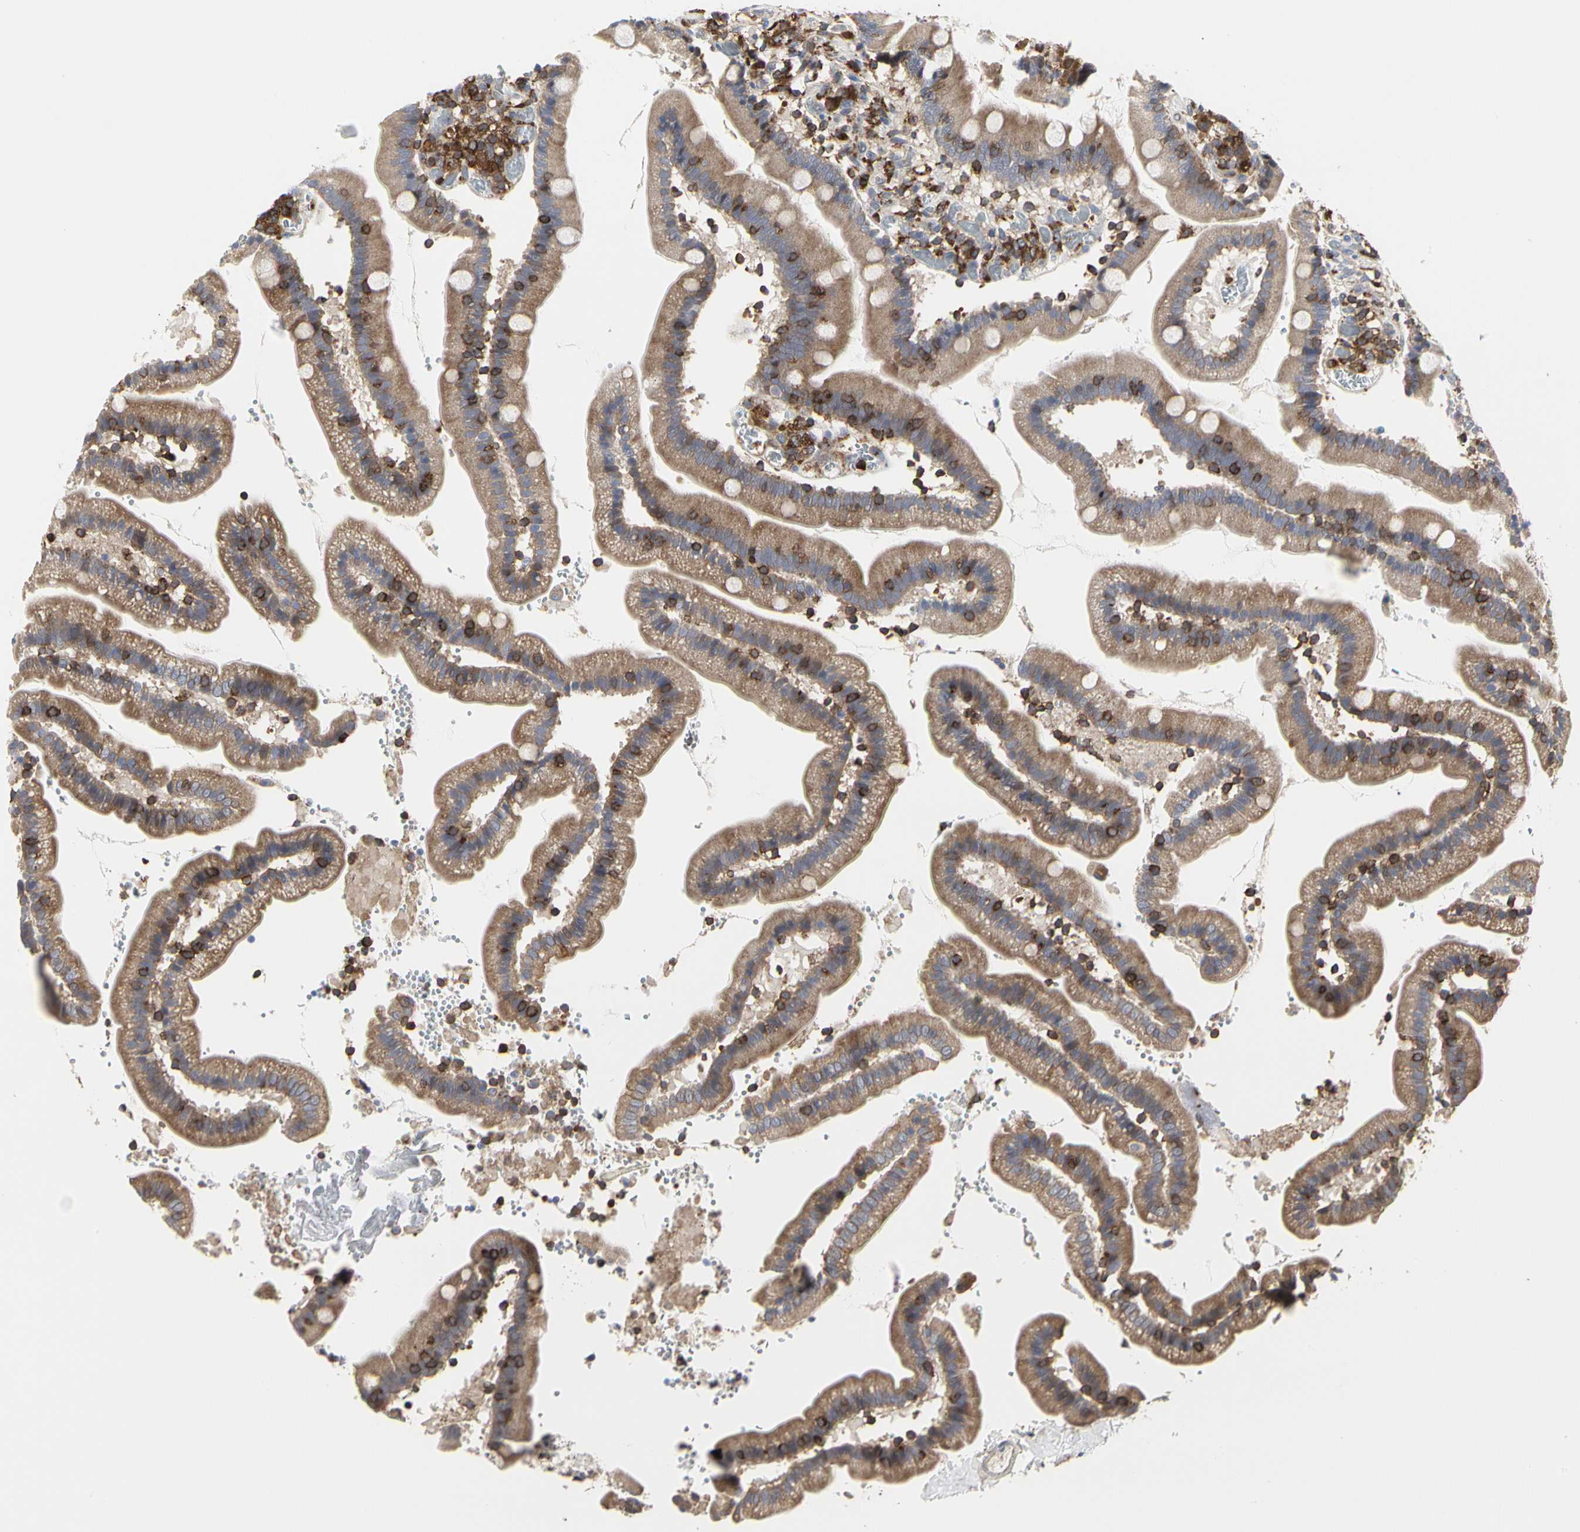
{"staining": {"intensity": "moderate", "quantity": "<25%", "location": "cytoplasmic/membranous"}, "tissue": "duodenum", "cell_type": "Glandular cells", "image_type": "normal", "snomed": [{"axis": "morphology", "description": "Normal tissue, NOS"}, {"axis": "topography", "description": "Duodenum"}], "caption": "The immunohistochemical stain highlights moderate cytoplasmic/membranous positivity in glandular cells of normal duodenum. Immunohistochemistry stains the protein in brown and the nuclei are stained blue.", "gene": "NAPG", "patient": {"sex": "male", "age": 66}}